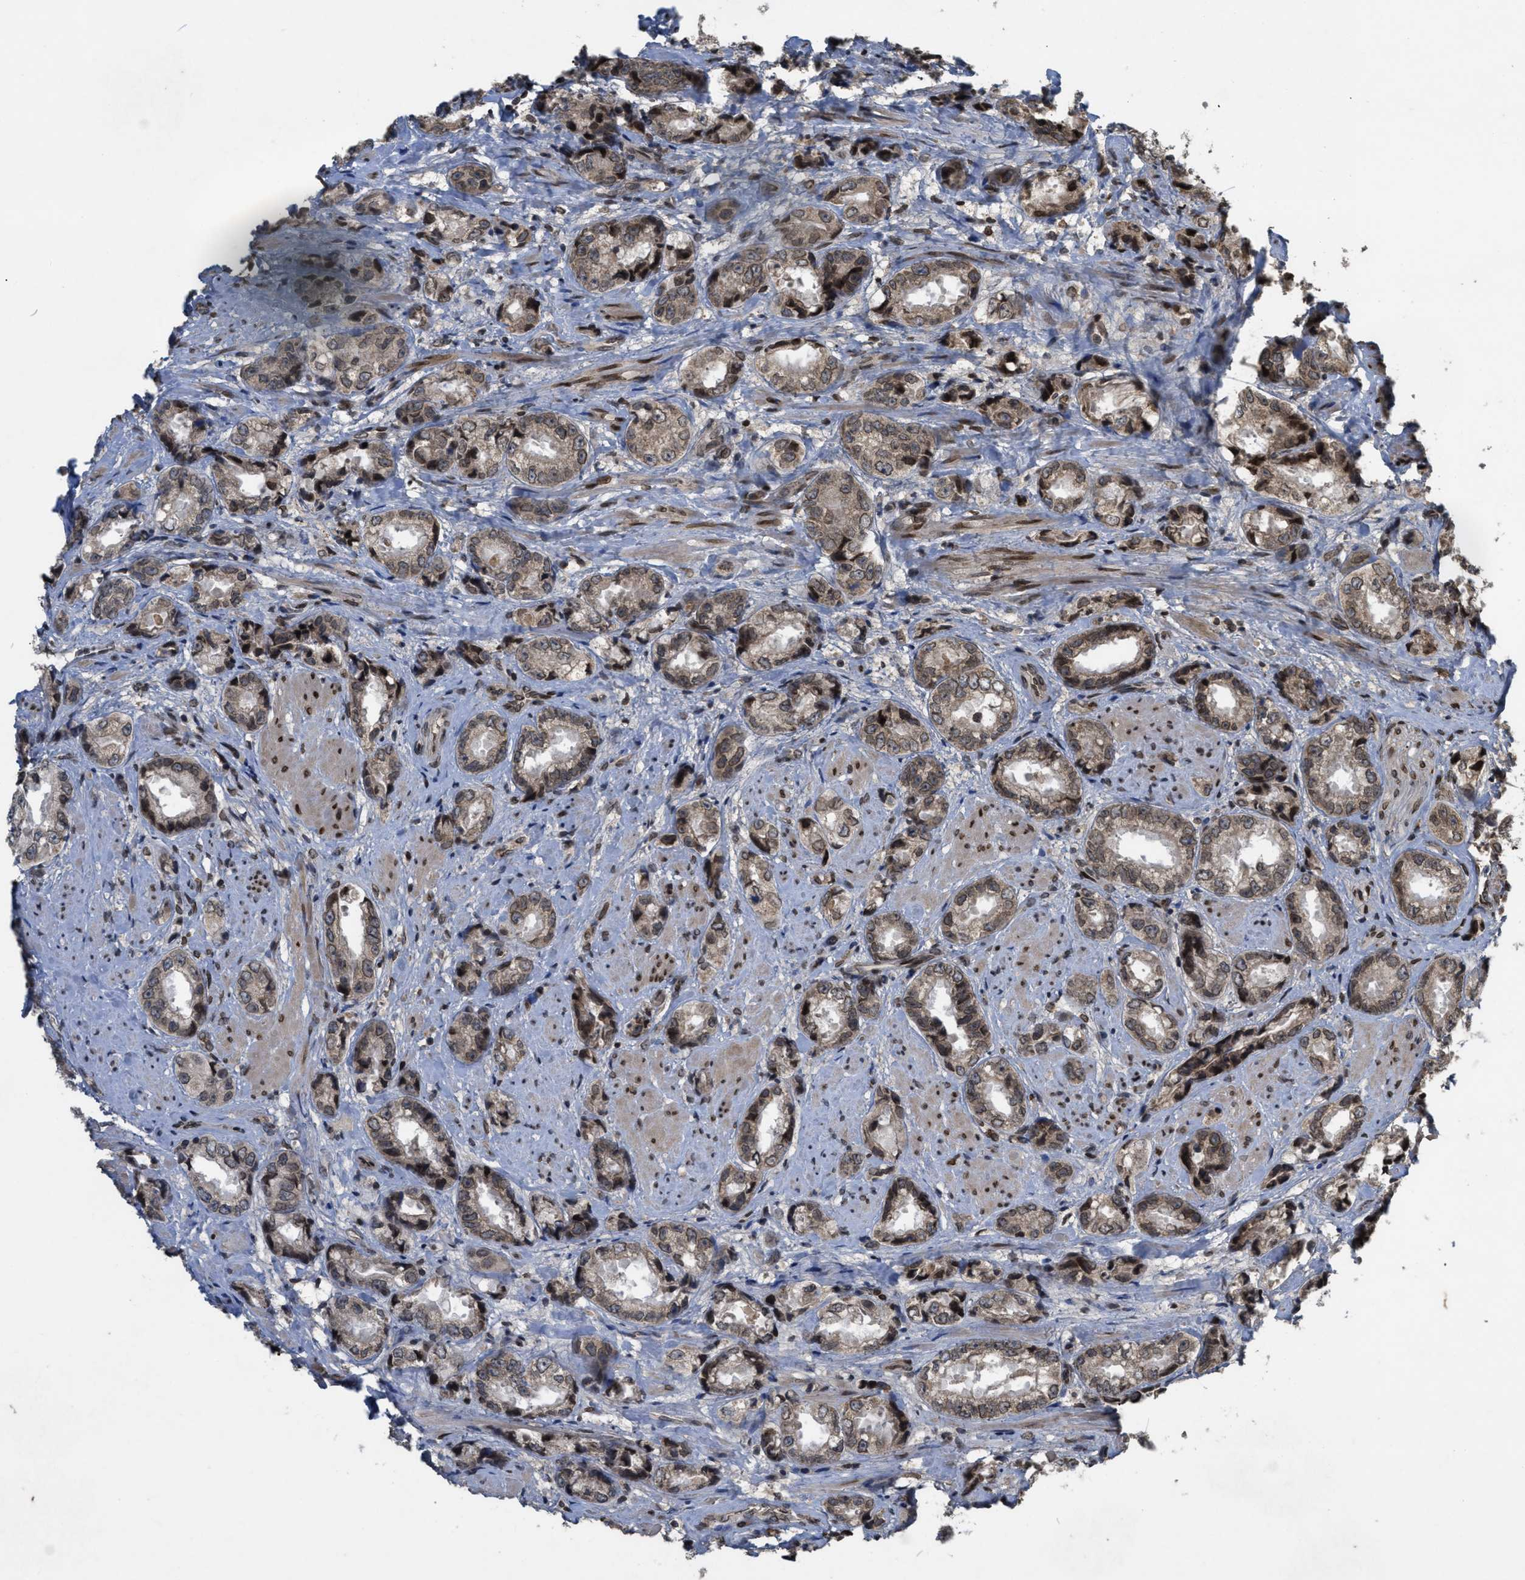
{"staining": {"intensity": "weak", "quantity": ">75%", "location": "cytoplasmic/membranous,nuclear"}, "tissue": "prostate cancer", "cell_type": "Tumor cells", "image_type": "cancer", "snomed": [{"axis": "morphology", "description": "Adenocarcinoma, High grade"}, {"axis": "topography", "description": "Prostate"}], "caption": "The image demonstrates staining of high-grade adenocarcinoma (prostate), revealing weak cytoplasmic/membranous and nuclear protein positivity (brown color) within tumor cells. (Brightfield microscopy of DAB IHC at high magnification).", "gene": "CRY1", "patient": {"sex": "male", "age": 61}}